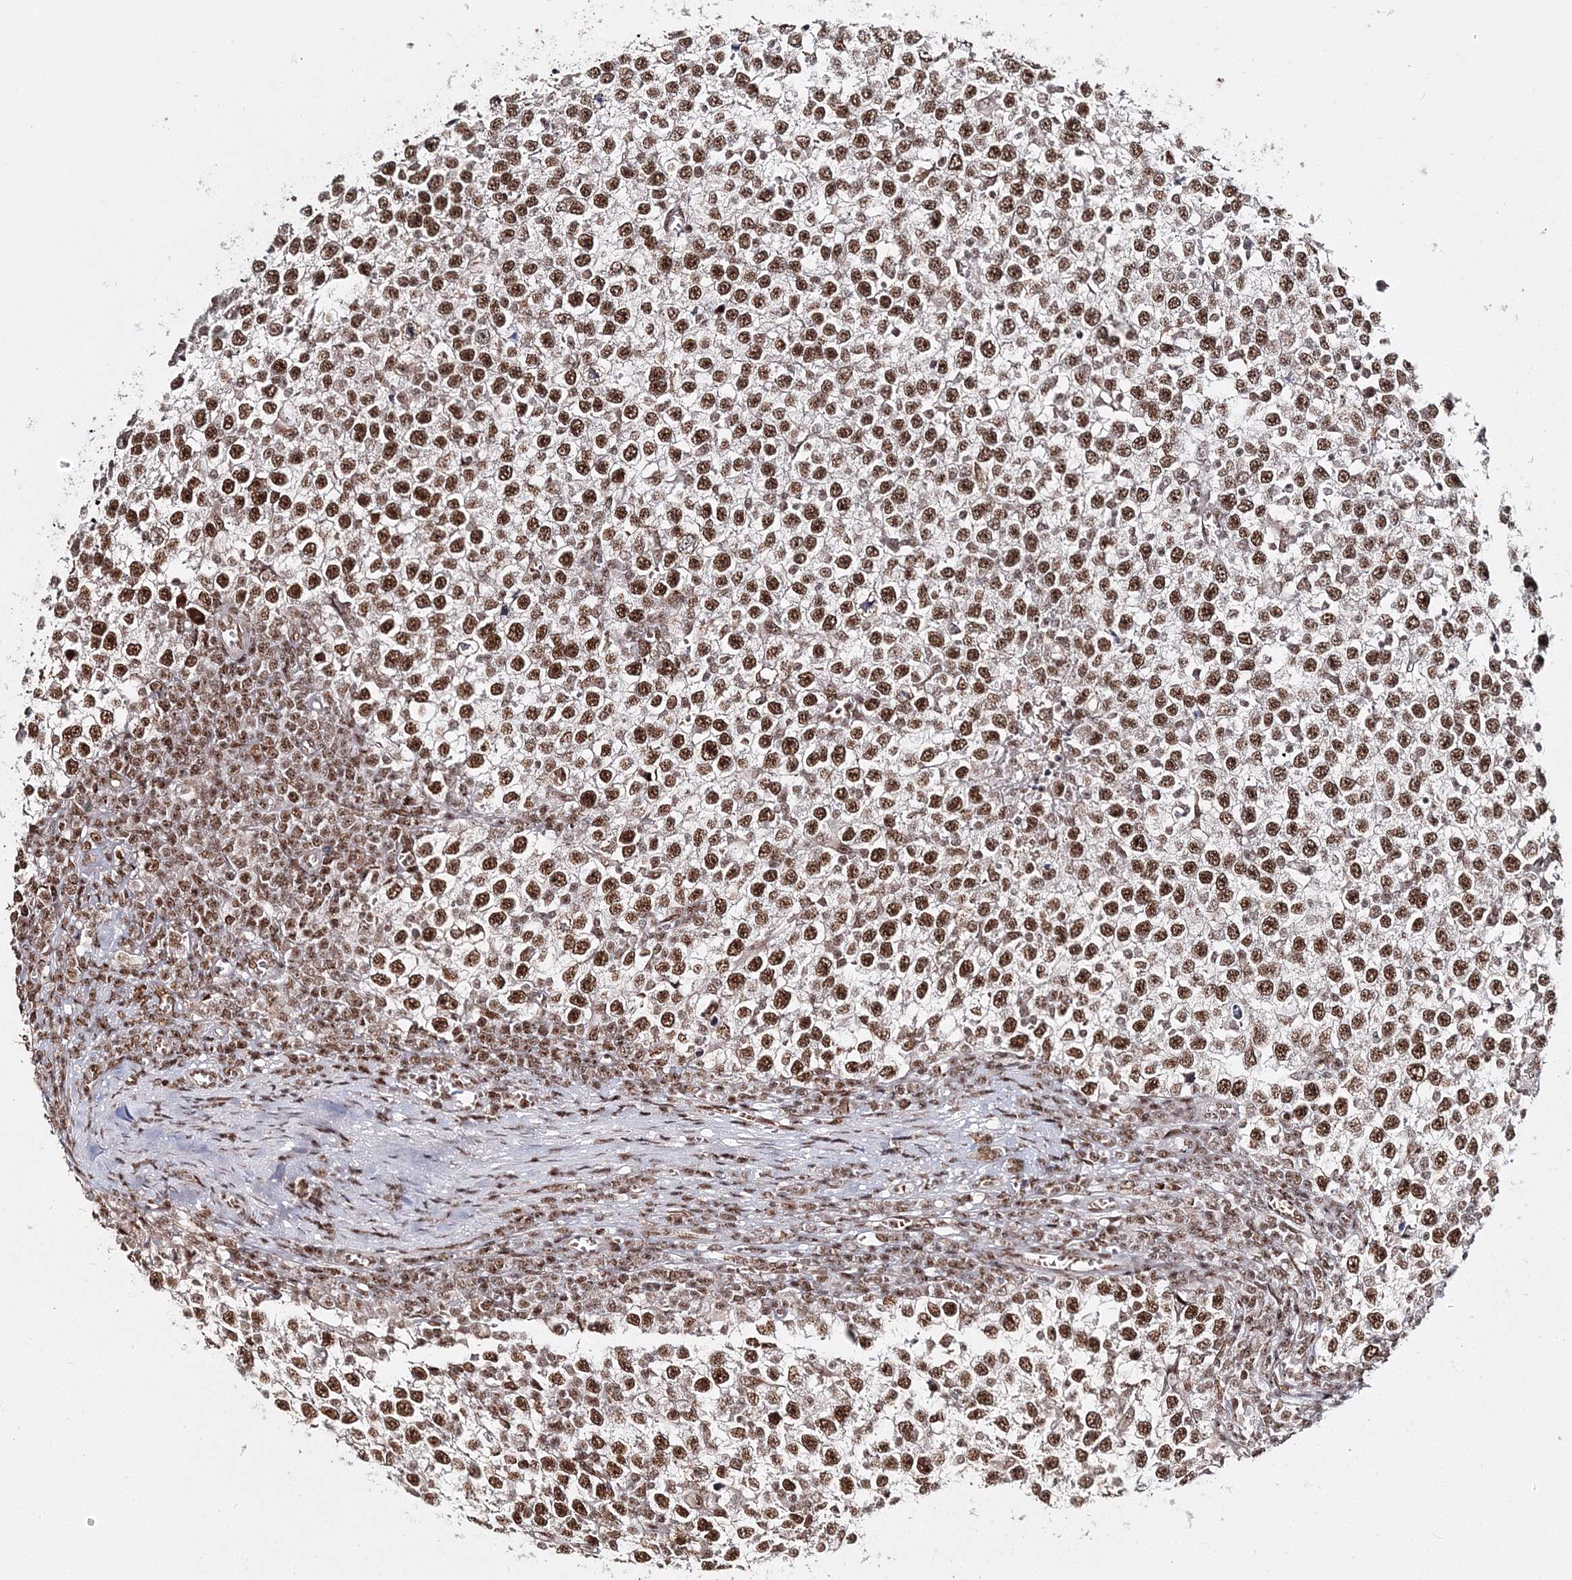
{"staining": {"intensity": "strong", "quantity": ">75%", "location": "nuclear"}, "tissue": "testis cancer", "cell_type": "Tumor cells", "image_type": "cancer", "snomed": [{"axis": "morphology", "description": "Seminoma, NOS"}, {"axis": "topography", "description": "Testis"}], "caption": "Human testis cancer stained with a protein marker reveals strong staining in tumor cells.", "gene": "QRICH1", "patient": {"sex": "male", "age": 65}}